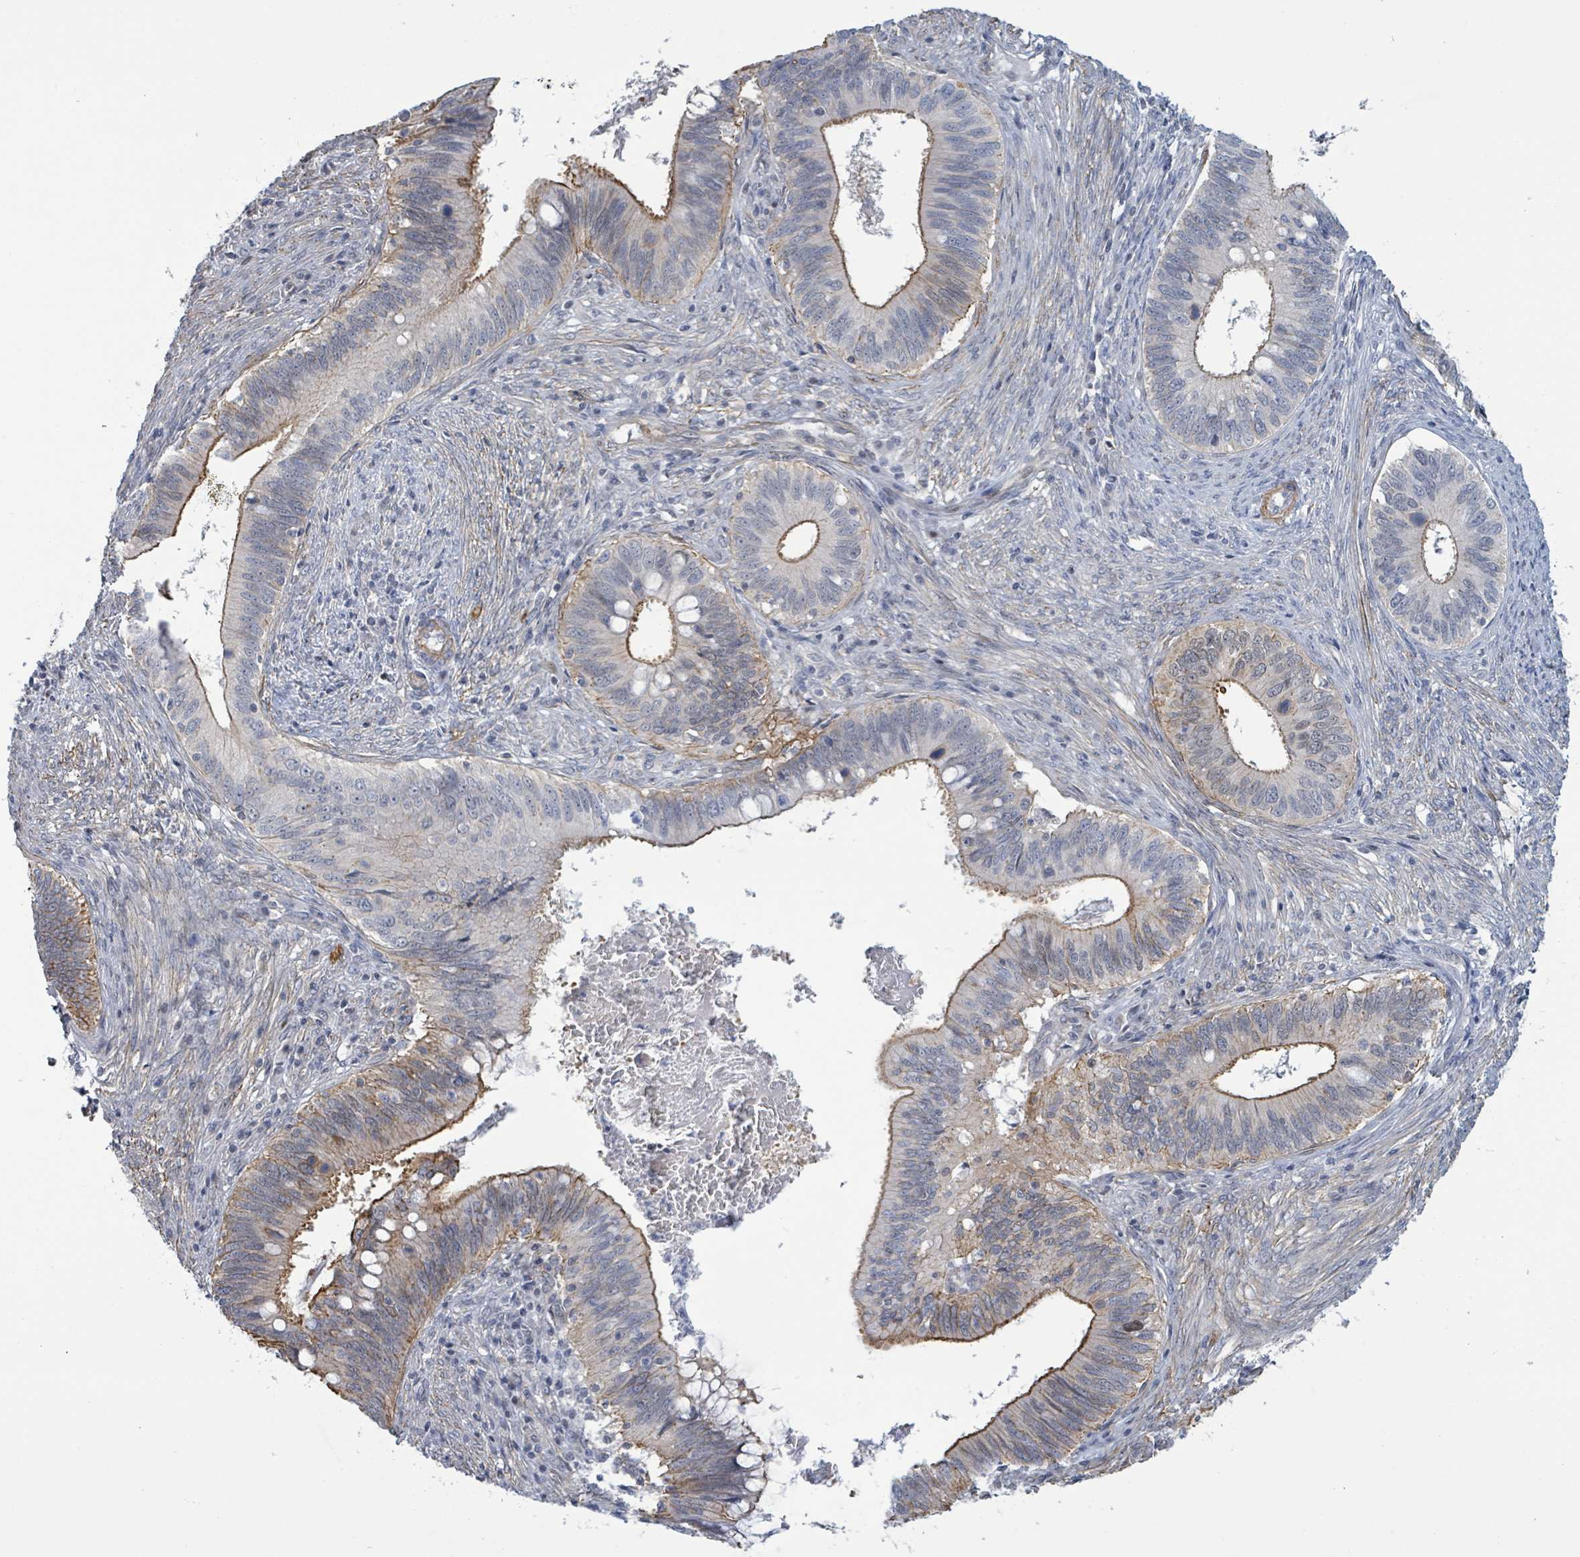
{"staining": {"intensity": "moderate", "quantity": "<25%", "location": "cytoplasmic/membranous"}, "tissue": "cervical cancer", "cell_type": "Tumor cells", "image_type": "cancer", "snomed": [{"axis": "morphology", "description": "Adenocarcinoma, NOS"}, {"axis": "topography", "description": "Cervix"}], "caption": "Human cervical cancer (adenocarcinoma) stained with a protein marker displays moderate staining in tumor cells.", "gene": "DMRTC1B", "patient": {"sex": "female", "age": 42}}